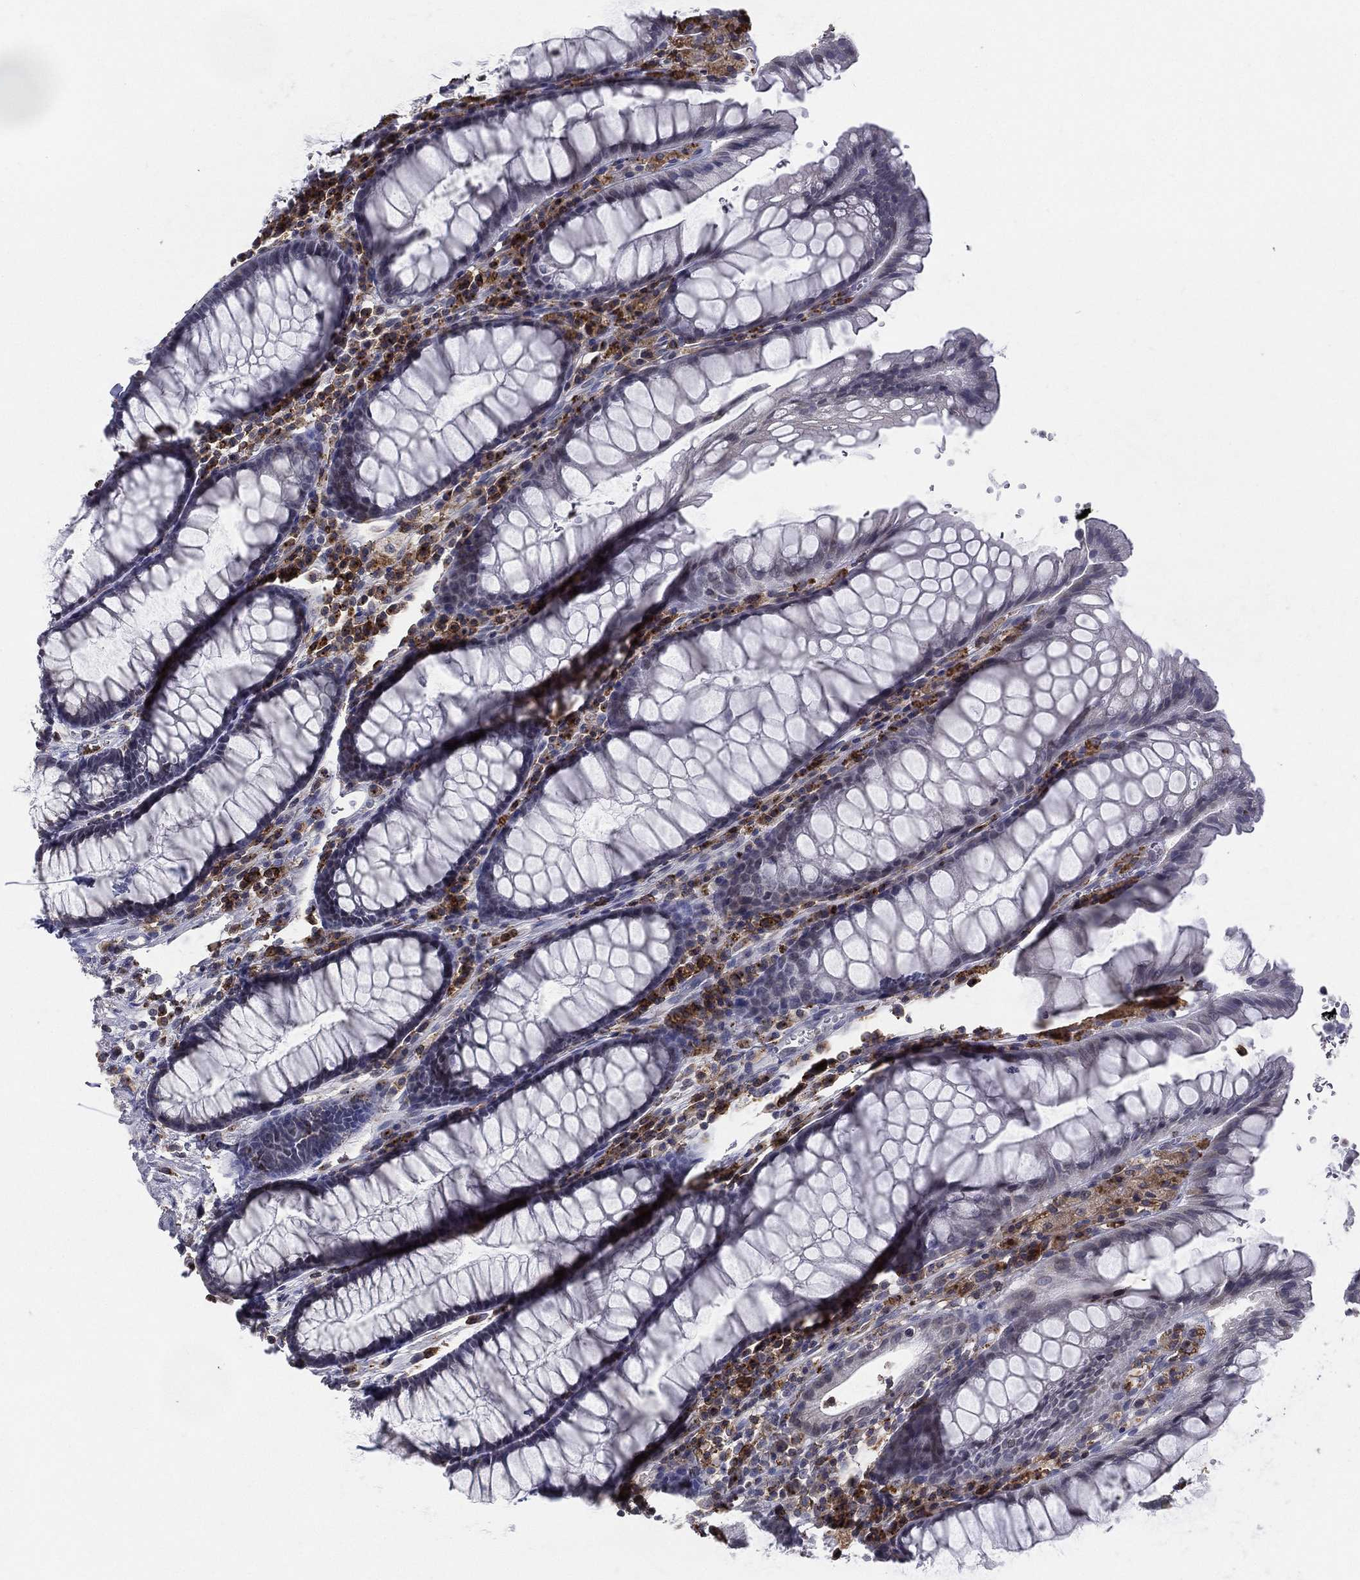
{"staining": {"intensity": "negative", "quantity": "none", "location": "none"}, "tissue": "rectum", "cell_type": "Glandular cells", "image_type": "normal", "snomed": [{"axis": "morphology", "description": "Normal tissue, NOS"}, {"axis": "topography", "description": "Rectum"}], "caption": "Histopathology image shows no protein expression in glandular cells of normal rectum. (Immunohistochemistry, brightfield microscopy, high magnification).", "gene": "EVI2B", "patient": {"sex": "female", "age": 68}}